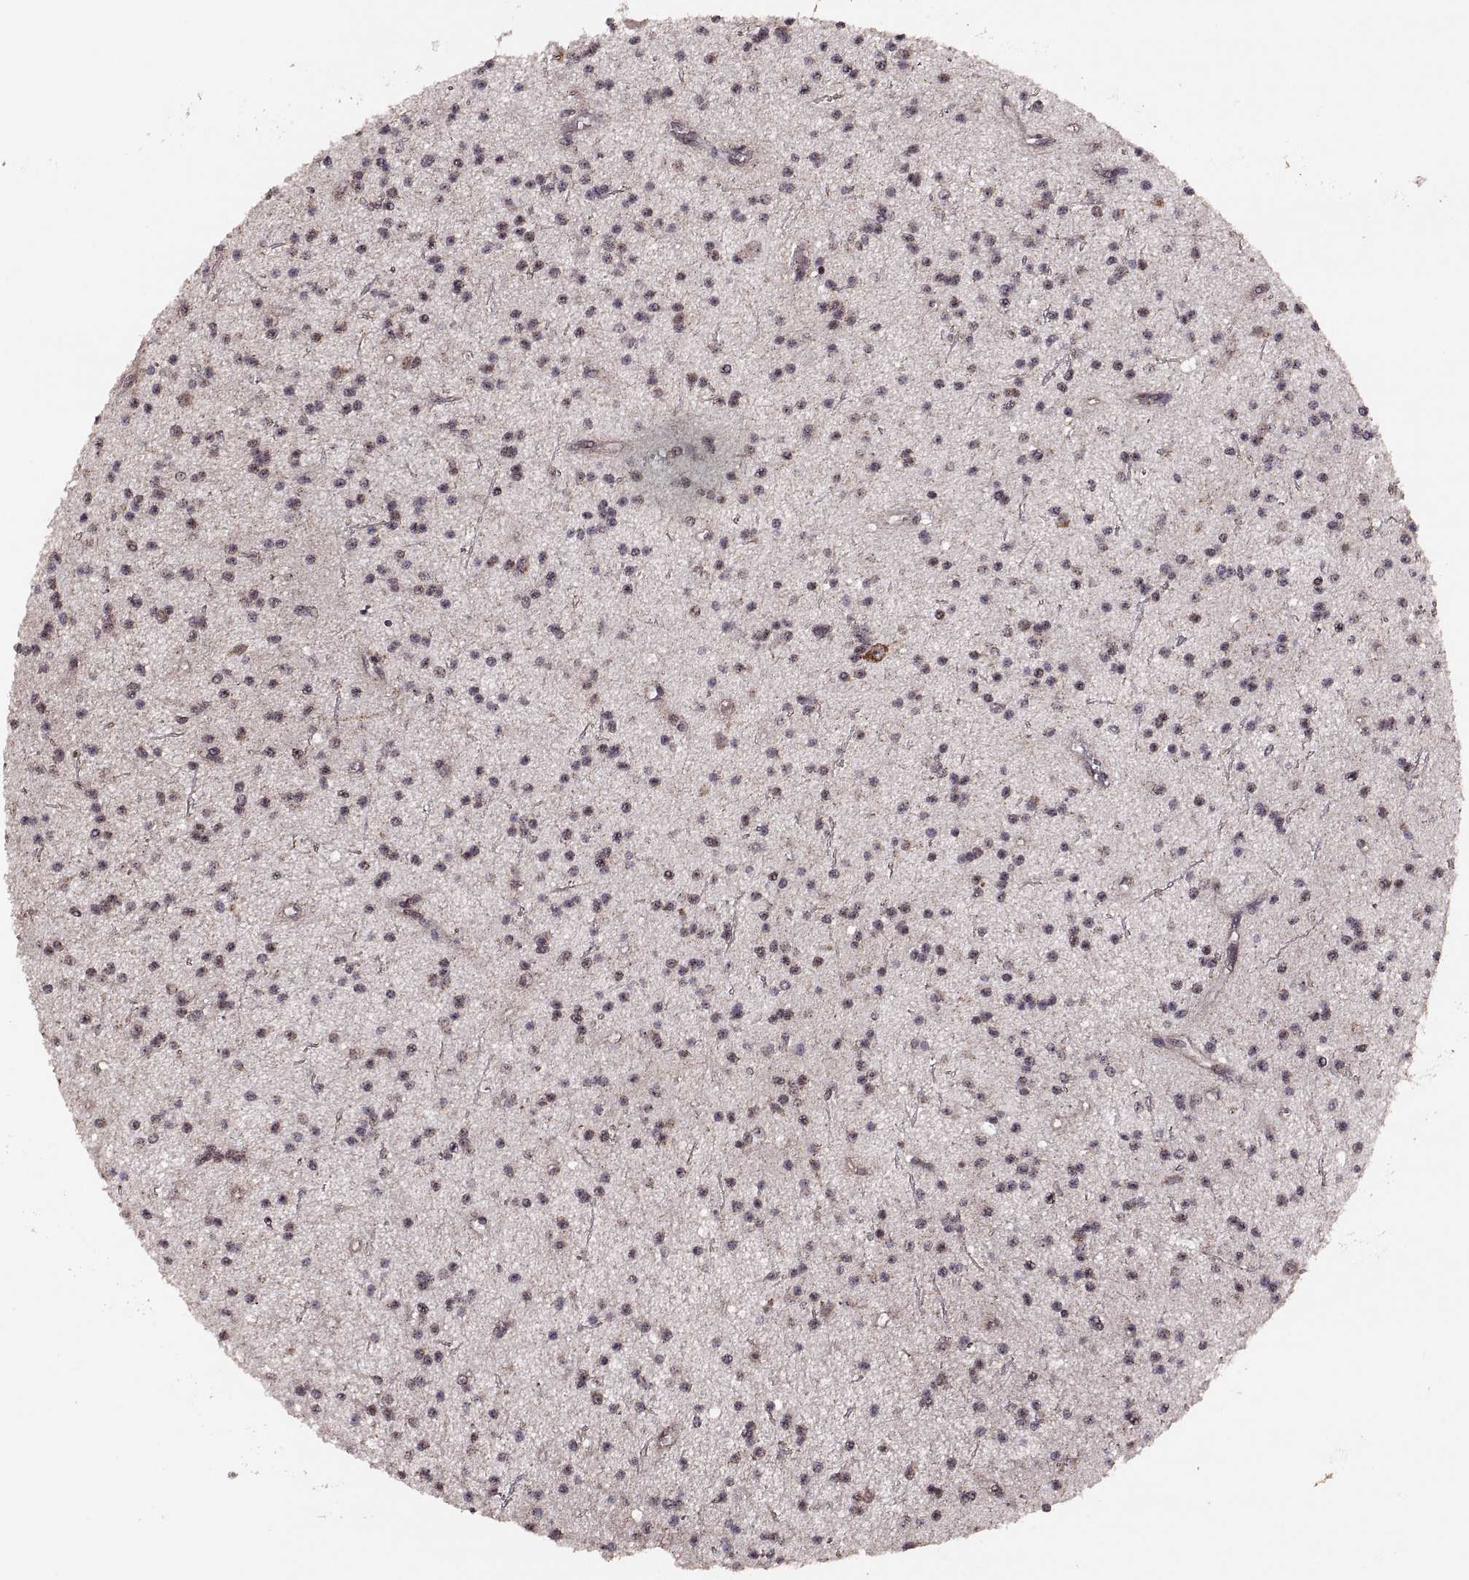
{"staining": {"intensity": "moderate", "quantity": "<25%", "location": "nuclear"}, "tissue": "glioma", "cell_type": "Tumor cells", "image_type": "cancer", "snomed": [{"axis": "morphology", "description": "Glioma, malignant, Low grade"}, {"axis": "topography", "description": "Brain"}], "caption": "Immunohistochemistry (DAB) staining of glioma demonstrates moderate nuclear protein staining in approximately <25% of tumor cells.", "gene": "RFT1", "patient": {"sex": "male", "age": 27}}